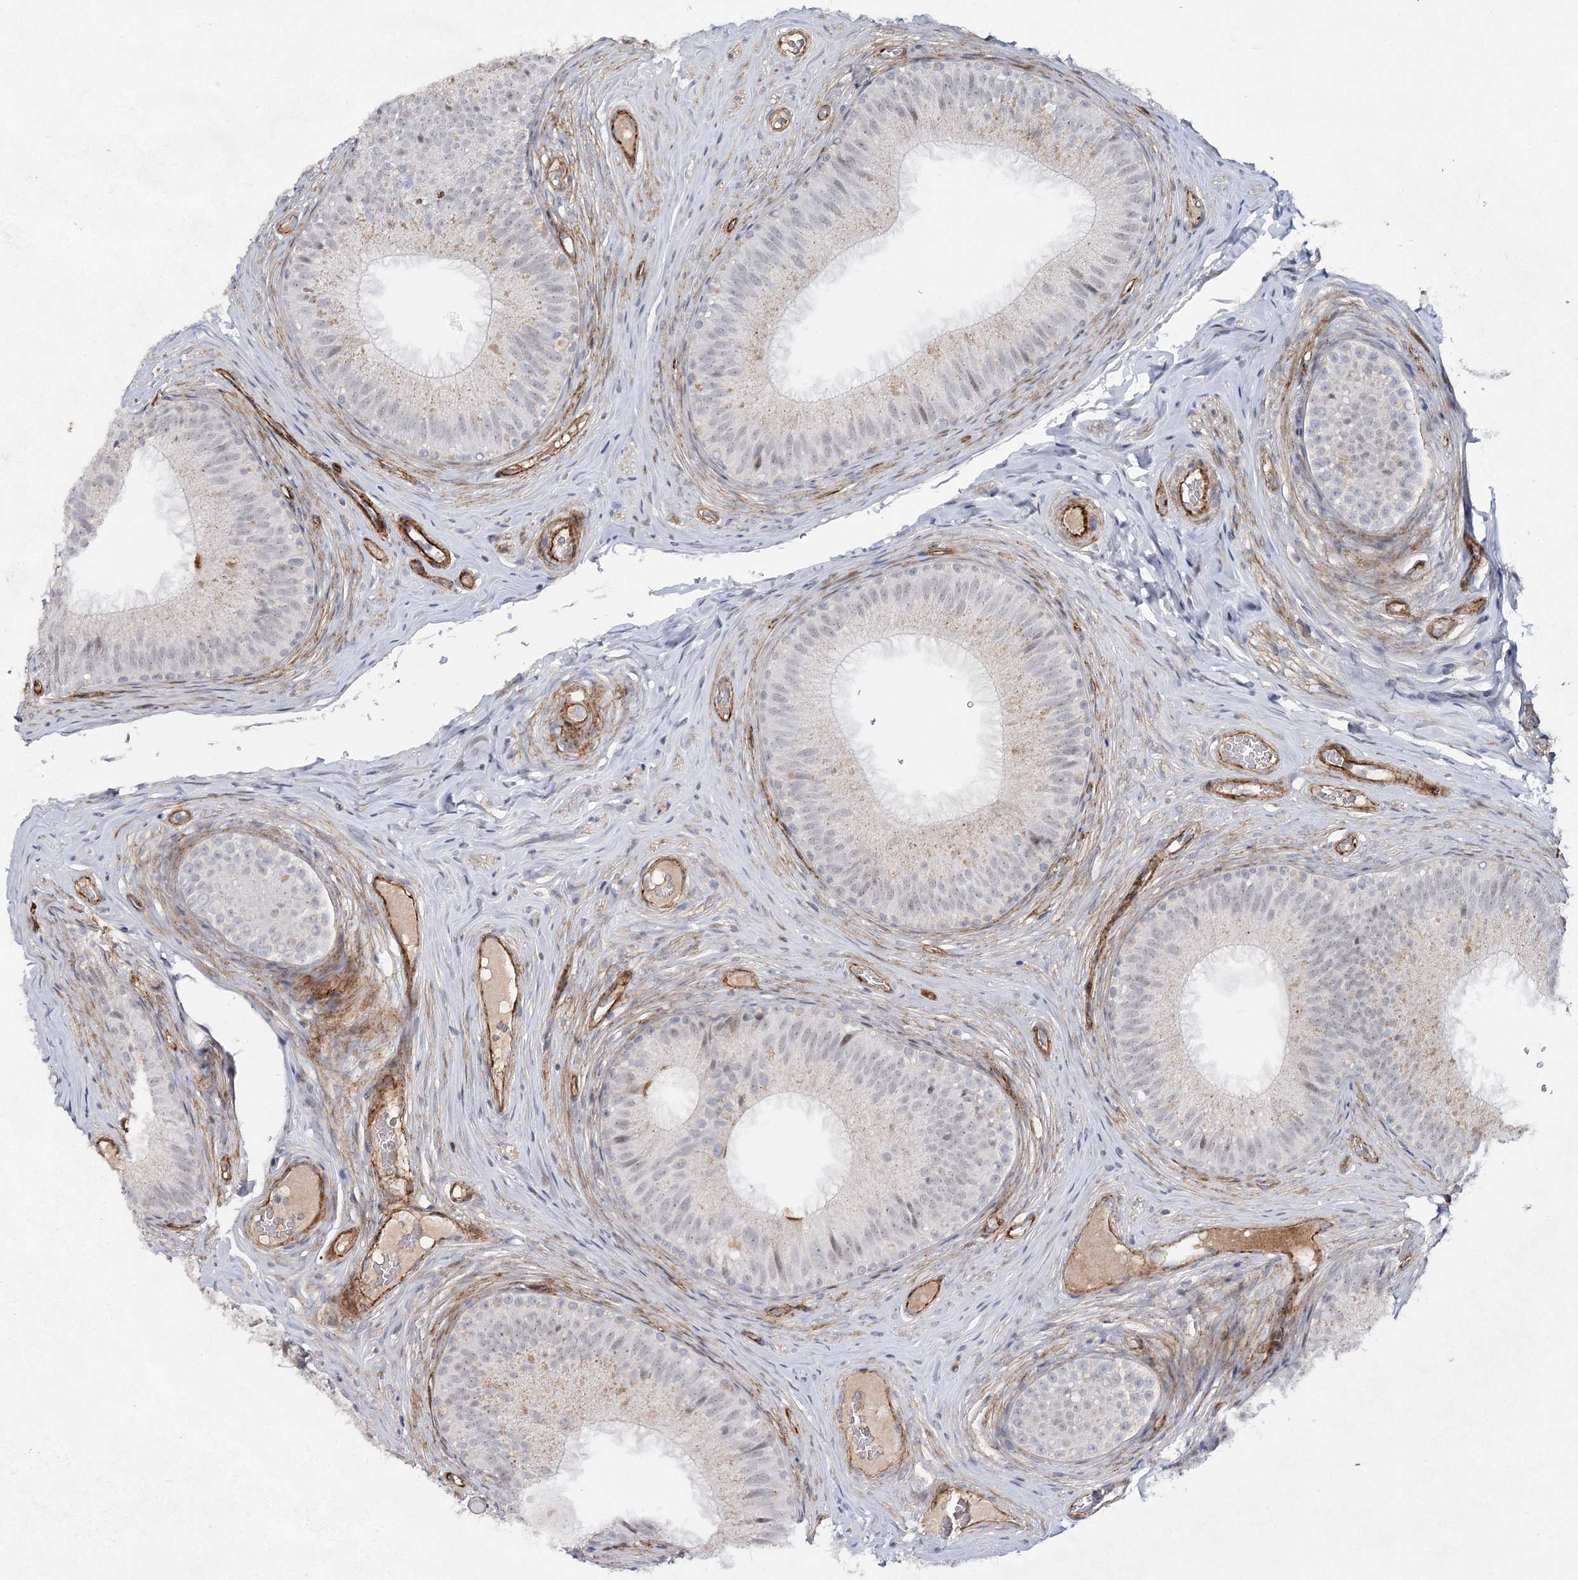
{"staining": {"intensity": "negative", "quantity": "none", "location": "none"}, "tissue": "epididymis", "cell_type": "Glandular cells", "image_type": "normal", "snomed": [{"axis": "morphology", "description": "Normal tissue, NOS"}, {"axis": "topography", "description": "Epididymis"}], "caption": "Immunohistochemical staining of benign epididymis reveals no significant expression in glandular cells.", "gene": "ATL2", "patient": {"sex": "male", "age": 34}}